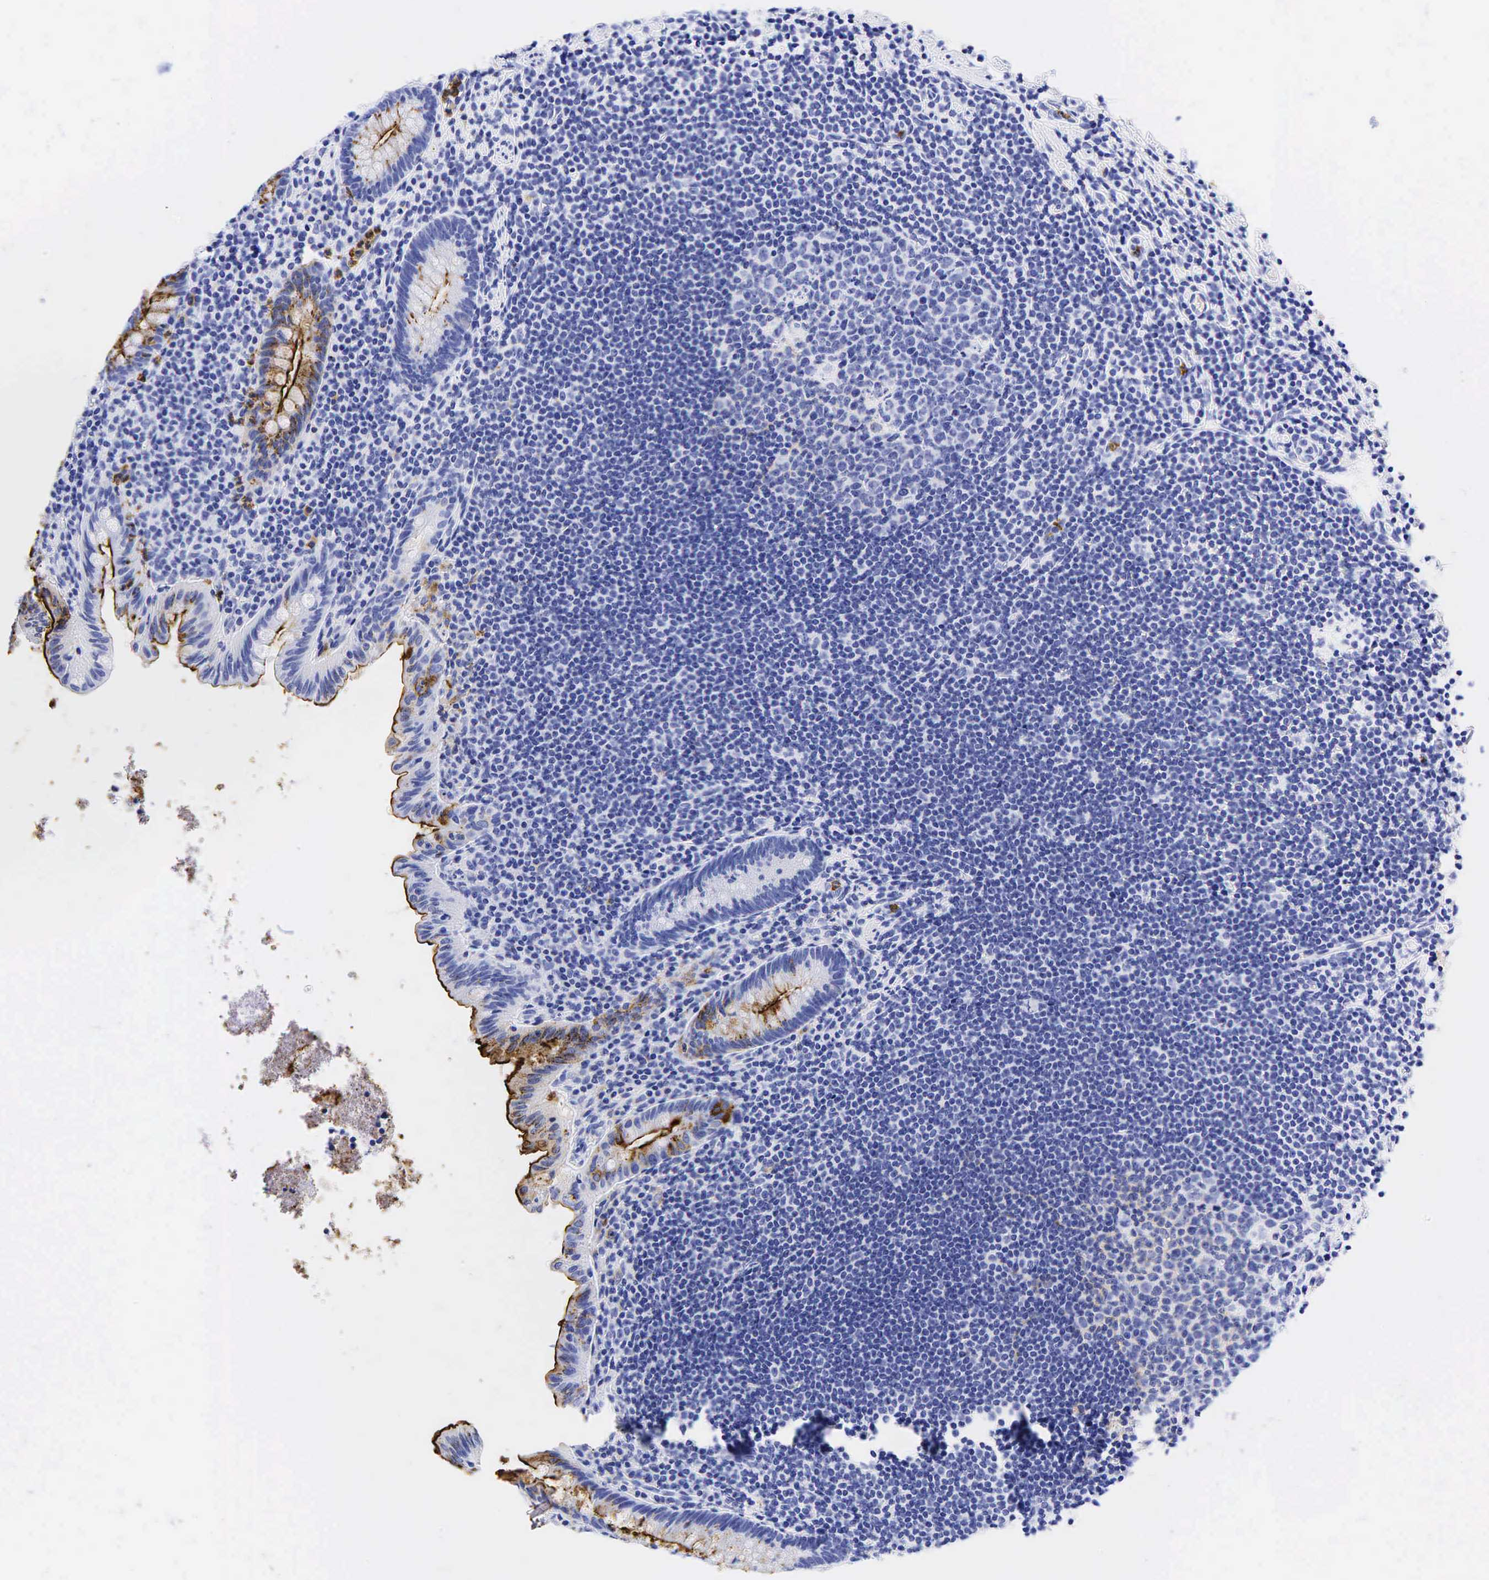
{"staining": {"intensity": "moderate", "quantity": ">75%", "location": "cytoplasmic/membranous"}, "tissue": "appendix", "cell_type": "Glandular cells", "image_type": "normal", "snomed": [{"axis": "morphology", "description": "Normal tissue, NOS"}, {"axis": "topography", "description": "Appendix"}], "caption": "Protein analysis of benign appendix displays moderate cytoplasmic/membranous expression in about >75% of glandular cells.", "gene": "FUT4", "patient": {"sex": "male", "age": 41}}